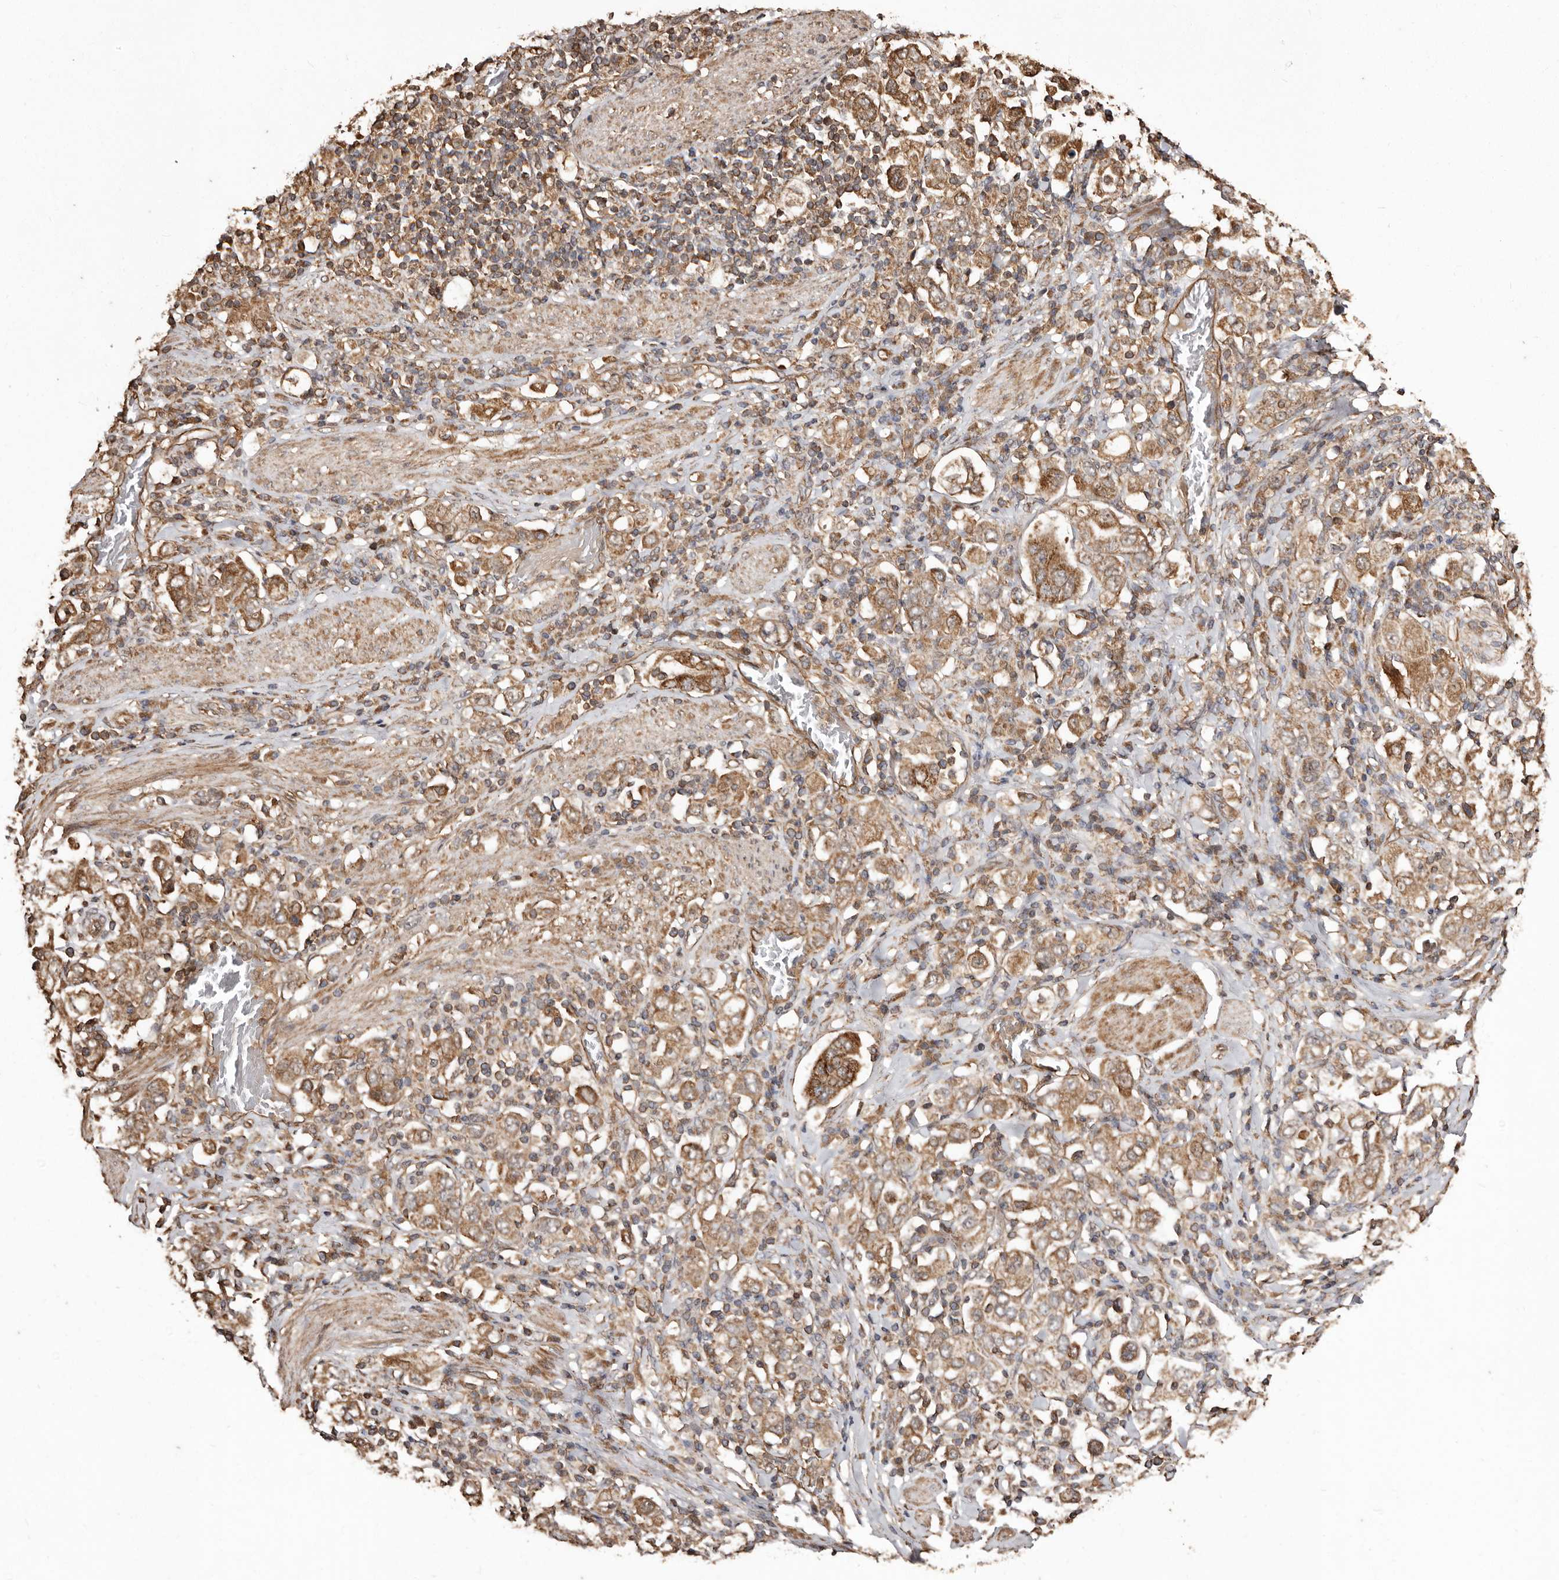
{"staining": {"intensity": "moderate", "quantity": ">75%", "location": "cytoplasmic/membranous"}, "tissue": "stomach cancer", "cell_type": "Tumor cells", "image_type": "cancer", "snomed": [{"axis": "morphology", "description": "Adenocarcinoma, NOS"}, {"axis": "topography", "description": "Stomach, upper"}], "caption": "Immunohistochemistry (IHC) image of stomach cancer stained for a protein (brown), which shows medium levels of moderate cytoplasmic/membranous positivity in approximately >75% of tumor cells.", "gene": "MACC1", "patient": {"sex": "male", "age": 62}}